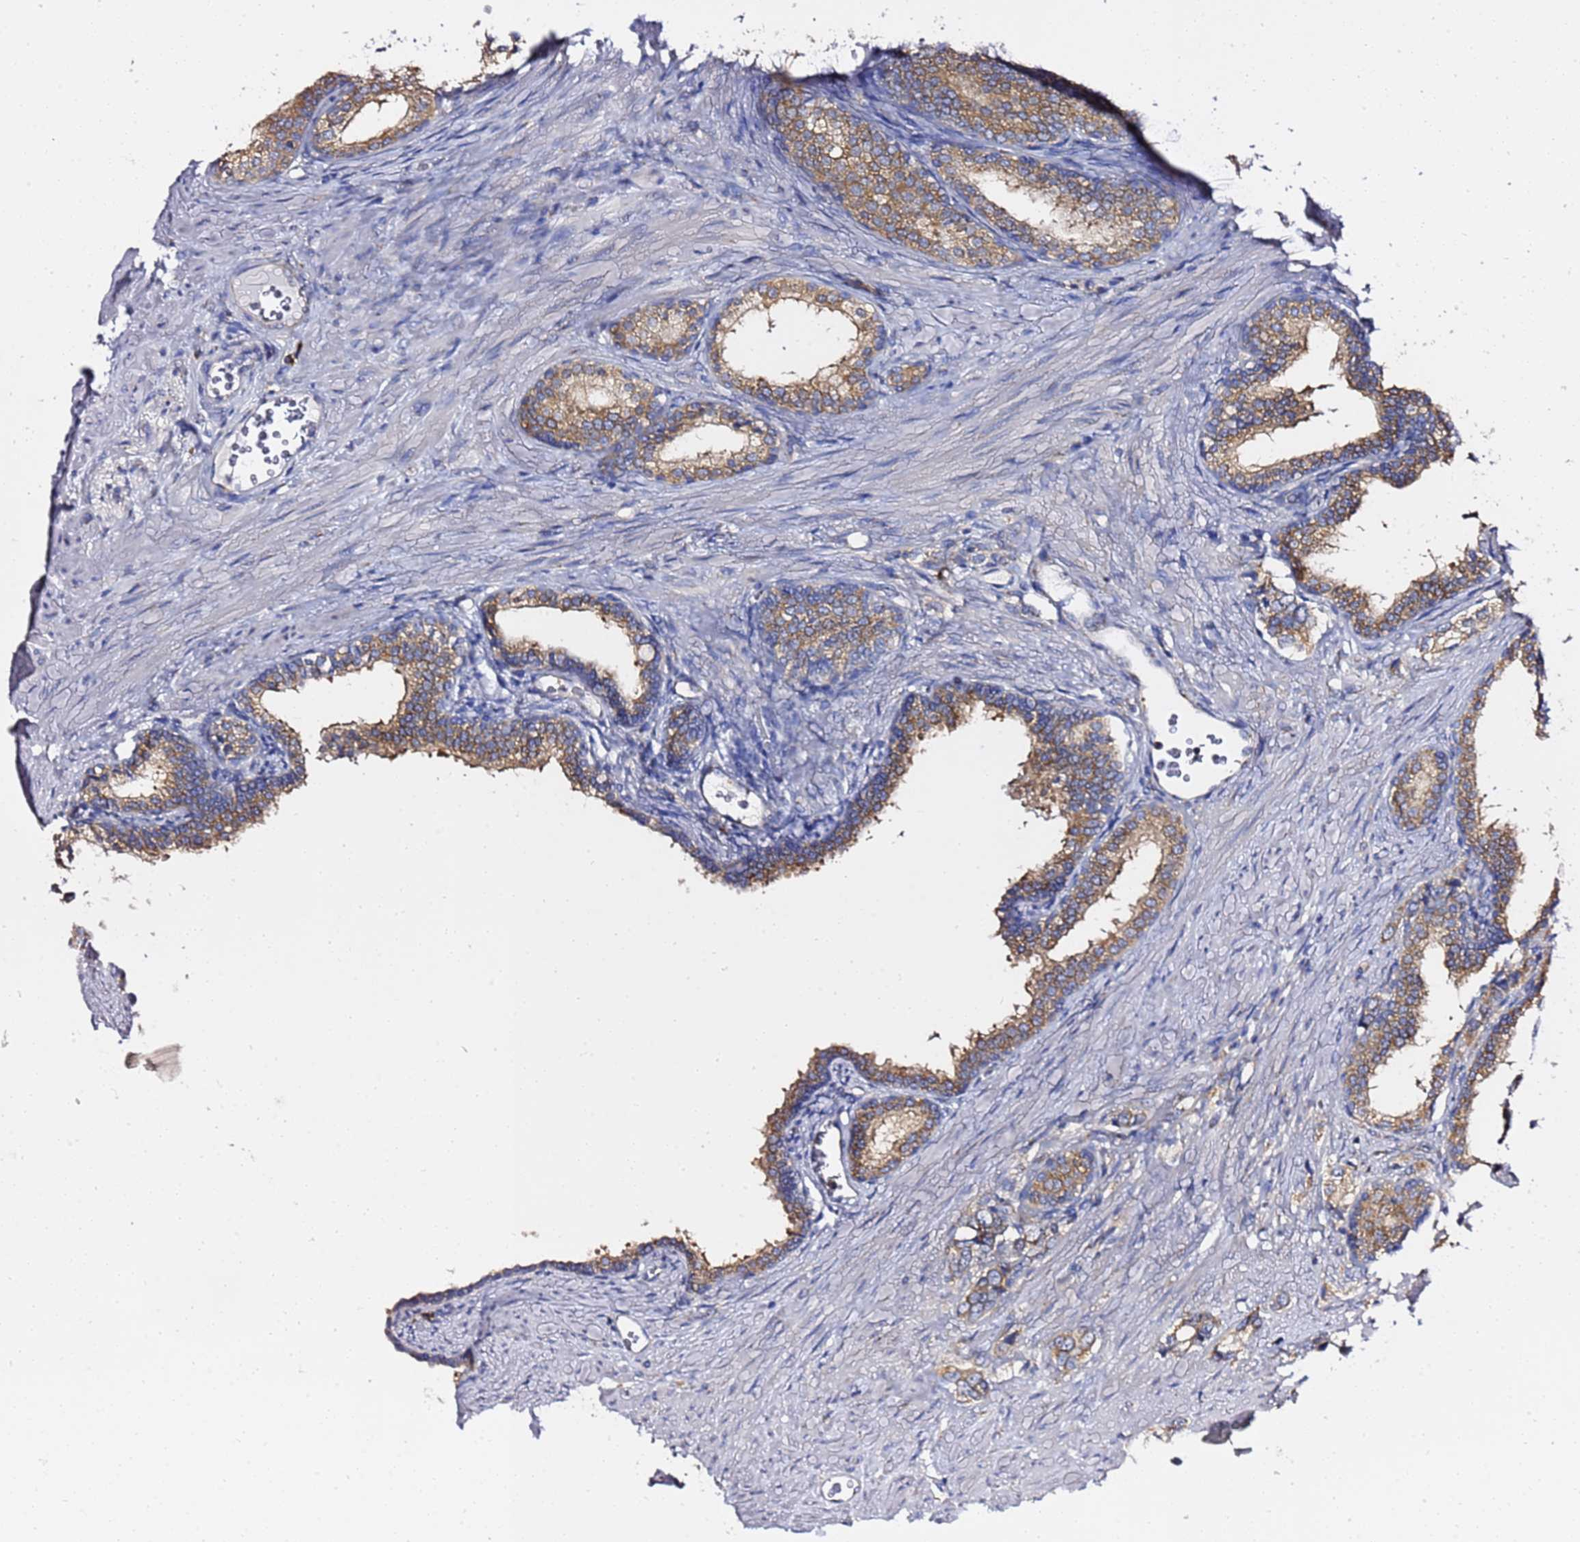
{"staining": {"intensity": "moderate", "quantity": ">75%", "location": "cytoplasmic/membranous"}, "tissue": "prostate cancer", "cell_type": "Tumor cells", "image_type": "cancer", "snomed": [{"axis": "morphology", "description": "Adenocarcinoma, High grade"}, {"axis": "topography", "description": "Prostate"}], "caption": "Protein staining of prostate high-grade adenocarcinoma tissue displays moderate cytoplasmic/membranous expression in approximately >75% of tumor cells. The staining was performed using DAB (3,3'-diaminobenzidine) to visualize the protein expression in brown, while the nuclei were stained in blue with hematoxylin (Magnification: 20x).", "gene": "ANAPC1", "patient": {"sex": "male", "age": 66}}